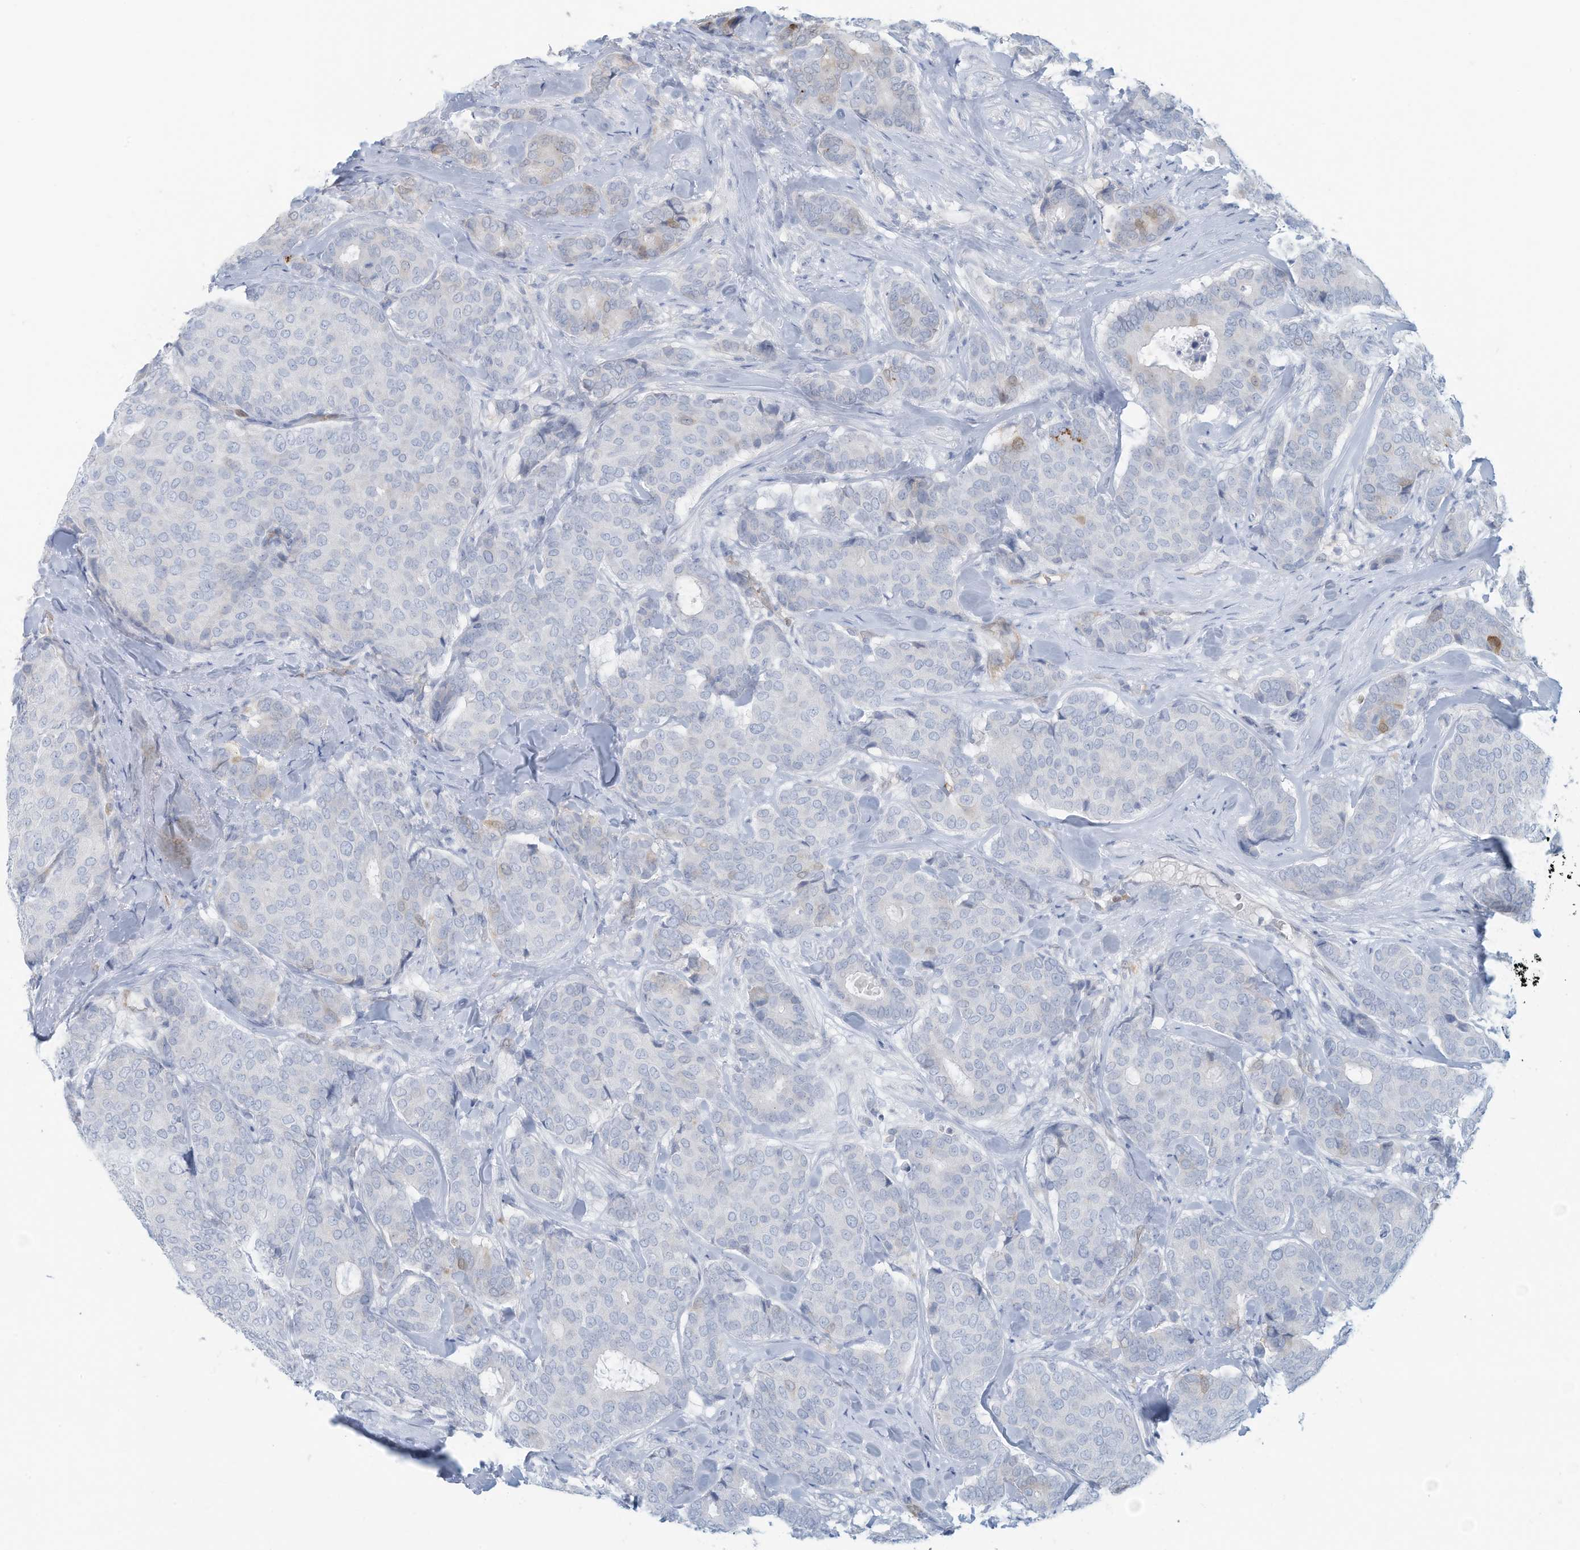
{"staining": {"intensity": "negative", "quantity": "none", "location": "none"}, "tissue": "breast cancer", "cell_type": "Tumor cells", "image_type": "cancer", "snomed": [{"axis": "morphology", "description": "Duct carcinoma"}, {"axis": "topography", "description": "Breast"}], "caption": "Tumor cells show no significant protein staining in breast cancer.", "gene": "ERI2", "patient": {"sex": "female", "age": 75}}